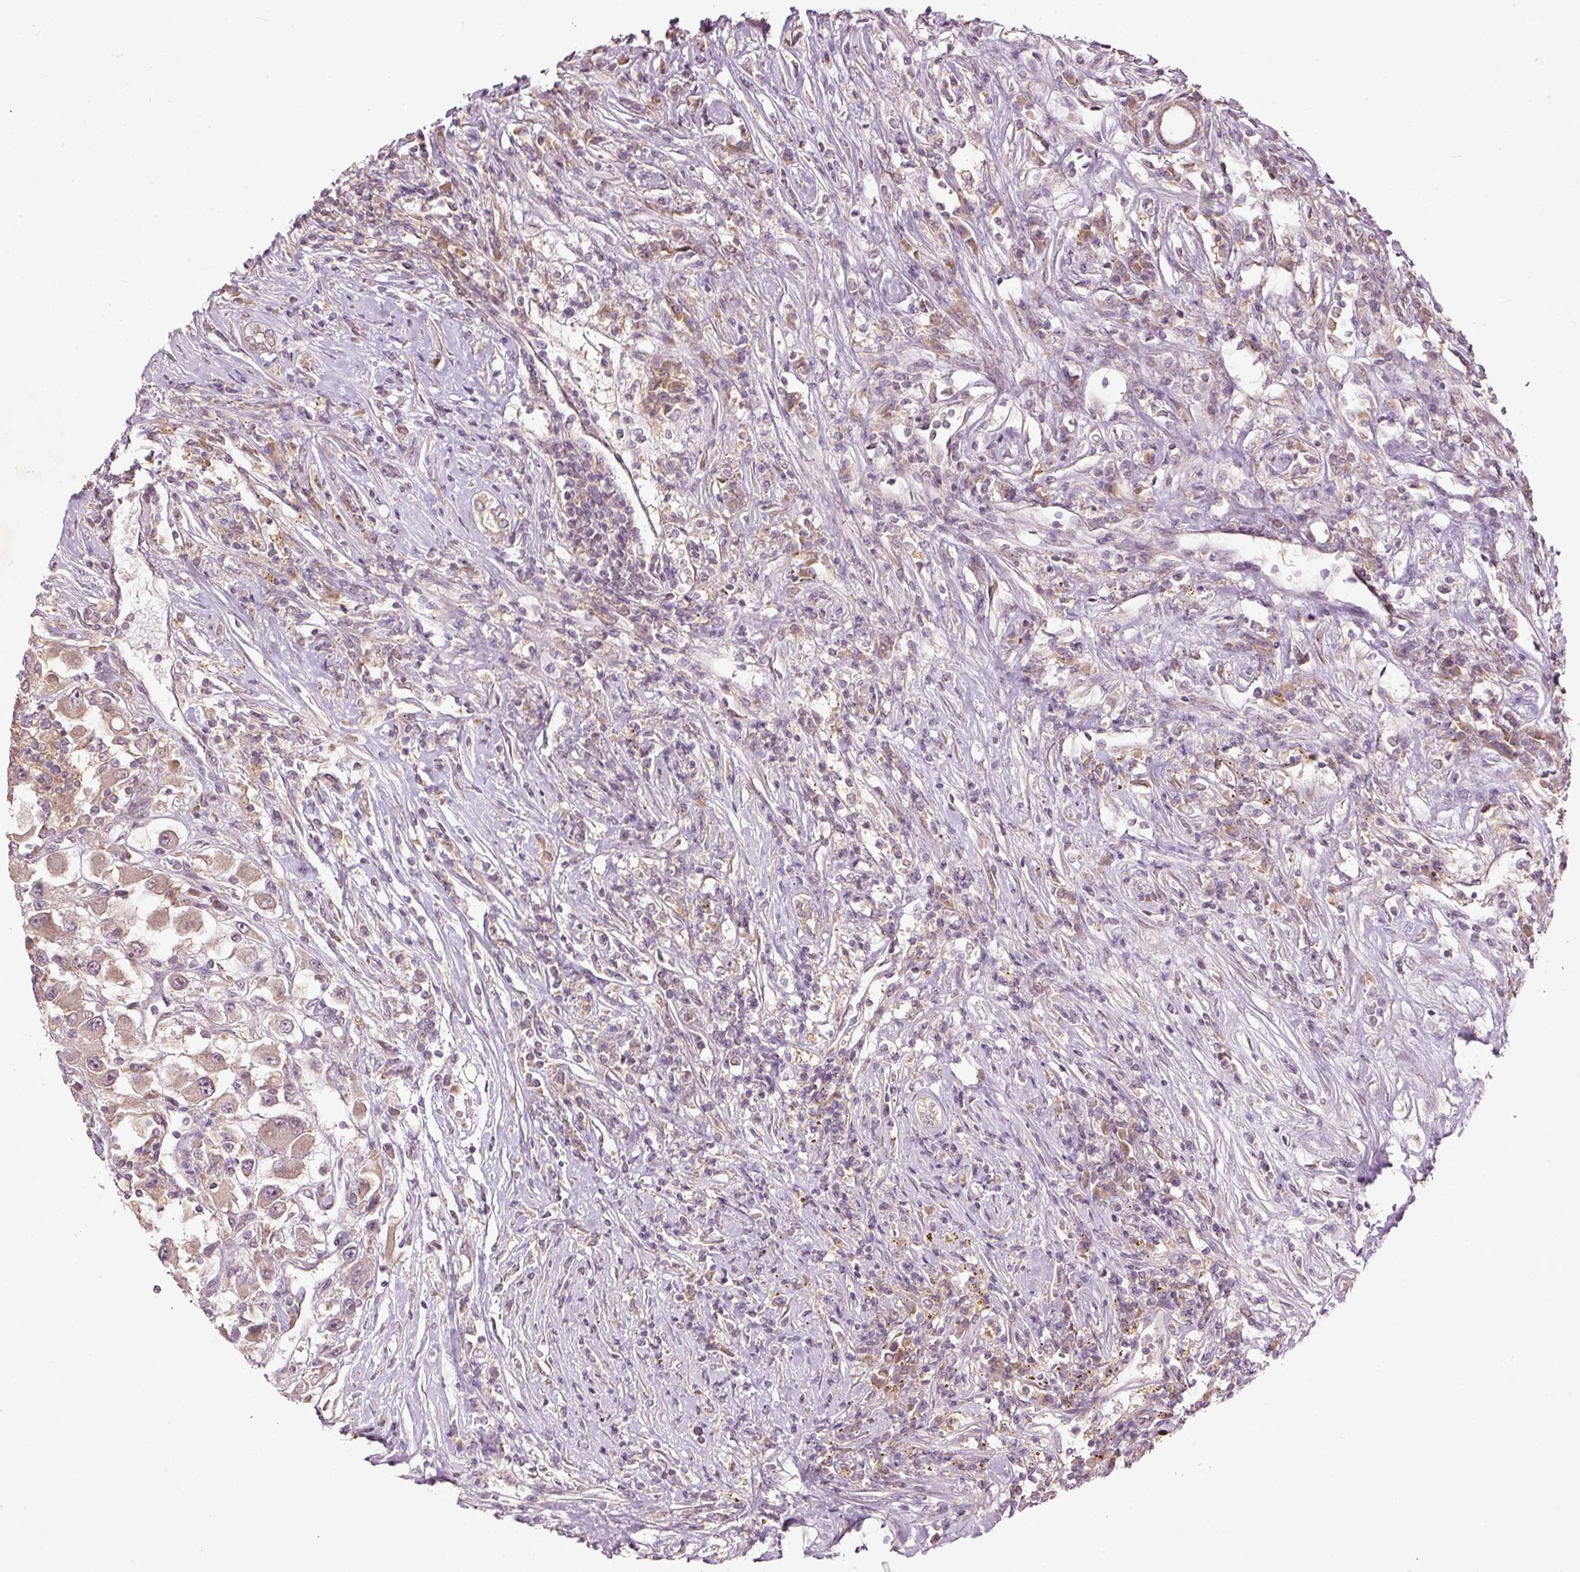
{"staining": {"intensity": "moderate", "quantity": ">75%", "location": "cytoplasmic/membranous"}, "tissue": "renal cancer", "cell_type": "Tumor cells", "image_type": "cancer", "snomed": [{"axis": "morphology", "description": "Adenocarcinoma, NOS"}, {"axis": "topography", "description": "Kidney"}], "caption": "Immunohistochemical staining of renal cancer displays medium levels of moderate cytoplasmic/membranous protein staining in approximately >75% of tumor cells.", "gene": "PCDHB1", "patient": {"sex": "female", "age": 67}}